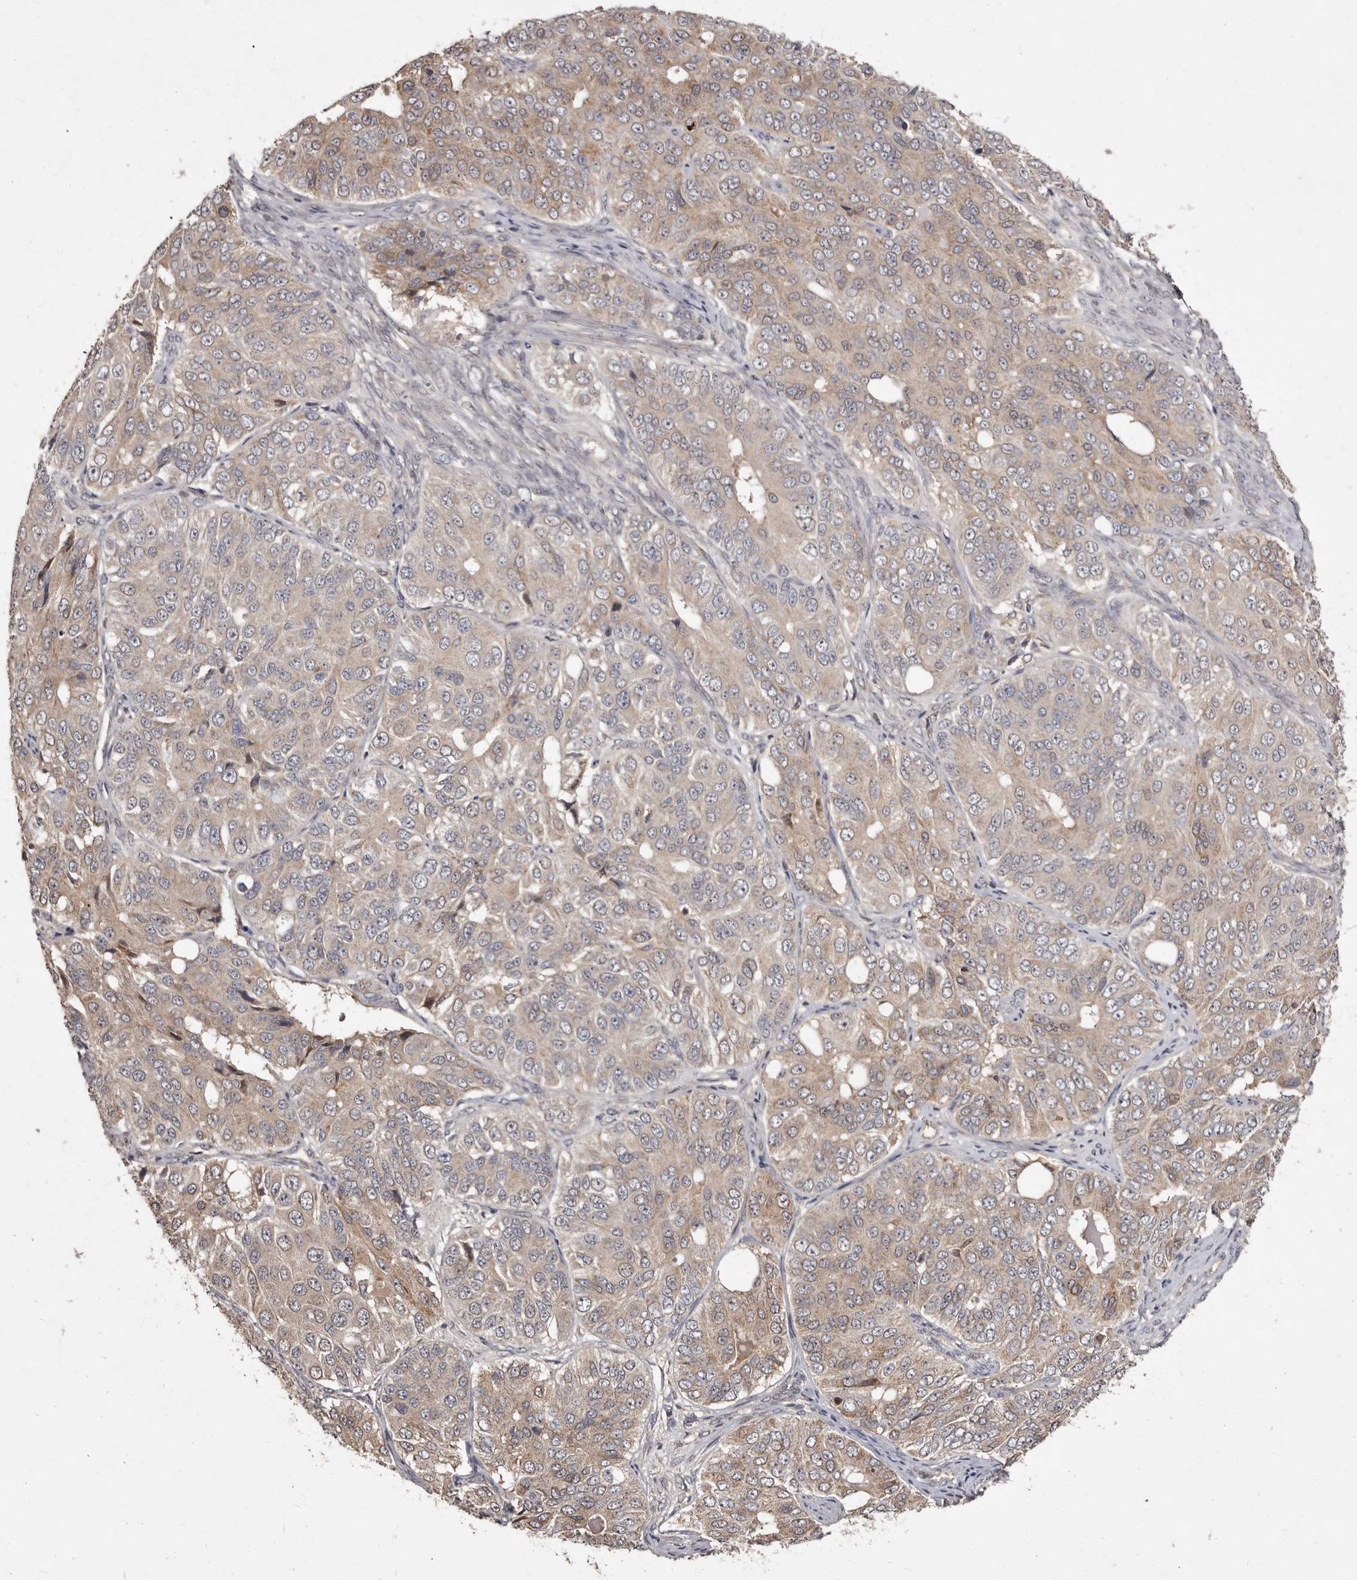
{"staining": {"intensity": "weak", "quantity": ">75%", "location": "cytoplasmic/membranous"}, "tissue": "ovarian cancer", "cell_type": "Tumor cells", "image_type": "cancer", "snomed": [{"axis": "morphology", "description": "Carcinoma, endometroid"}, {"axis": "topography", "description": "Ovary"}], "caption": "Ovarian endometroid carcinoma stained with a protein marker reveals weak staining in tumor cells.", "gene": "FLAD1", "patient": {"sex": "female", "age": 51}}